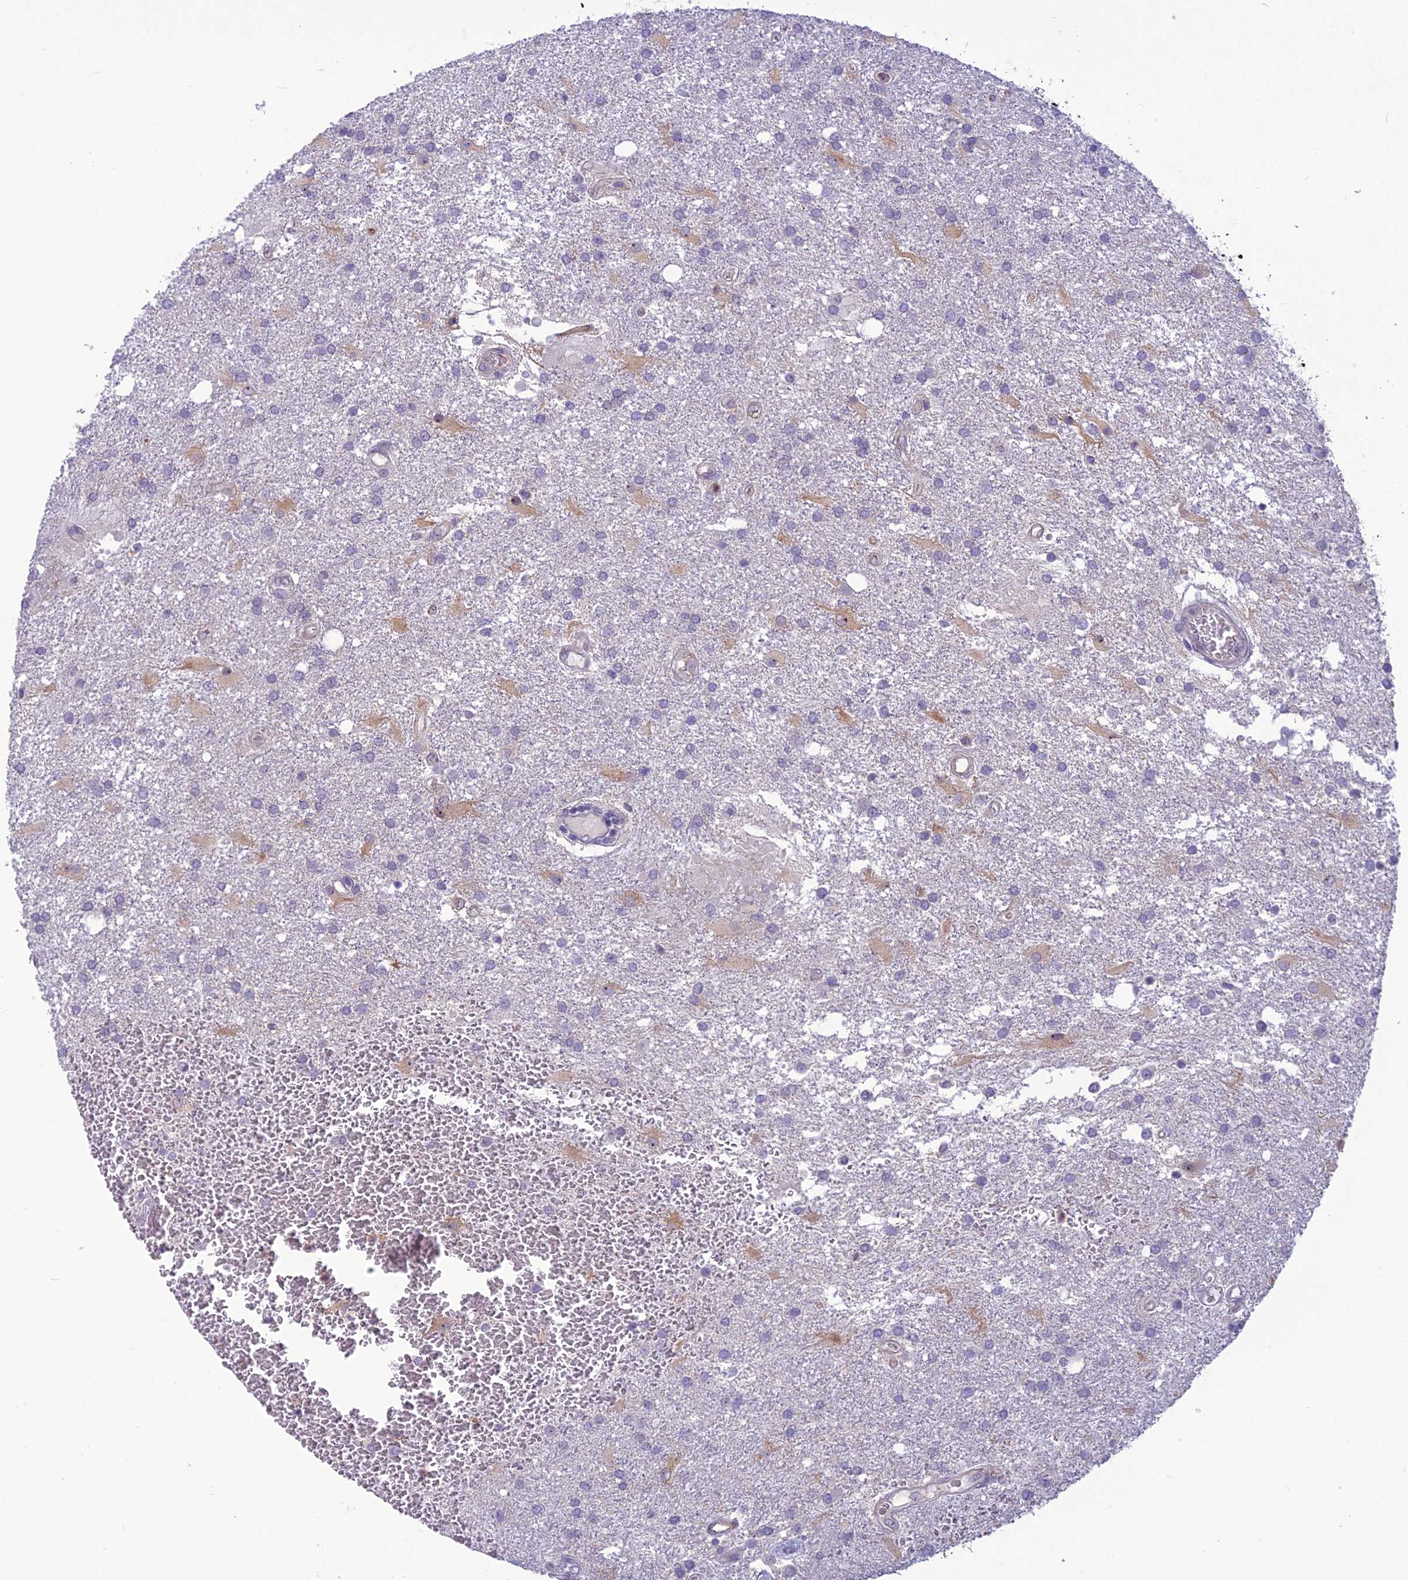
{"staining": {"intensity": "negative", "quantity": "none", "location": "none"}, "tissue": "glioma", "cell_type": "Tumor cells", "image_type": "cancer", "snomed": [{"axis": "morphology", "description": "Glioma, malignant, Low grade"}, {"axis": "topography", "description": "Brain"}], "caption": "This is an IHC image of glioma. There is no expression in tumor cells.", "gene": "BBS7", "patient": {"sex": "male", "age": 66}}